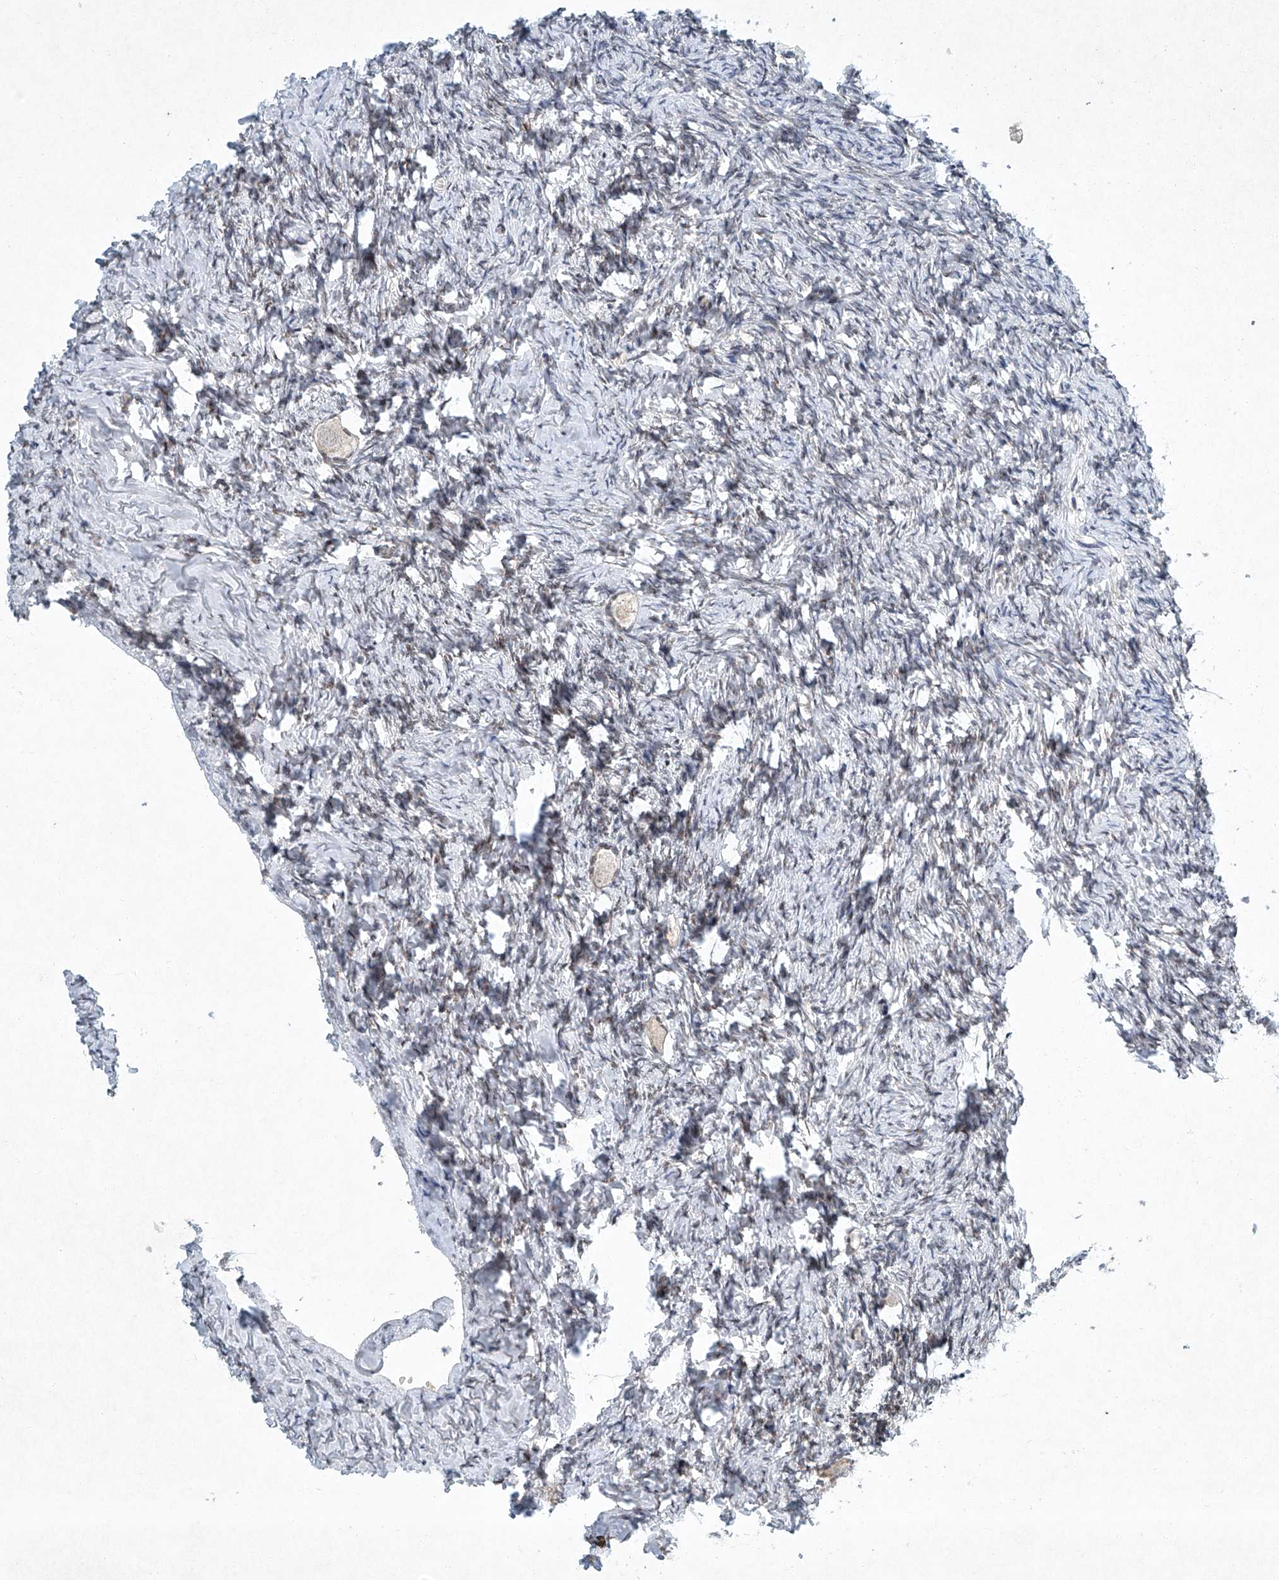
{"staining": {"intensity": "negative", "quantity": "none", "location": "none"}, "tissue": "ovary", "cell_type": "Follicle cells", "image_type": "normal", "snomed": [{"axis": "morphology", "description": "Normal tissue, NOS"}, {"axis": "topography", "description": "Ovary"}], "caption": "The IHC micrograph has no significant staining in follicle cells of ovary.", "gene": "TFDP1", "patient": {"sex": "female", "age": 27}}